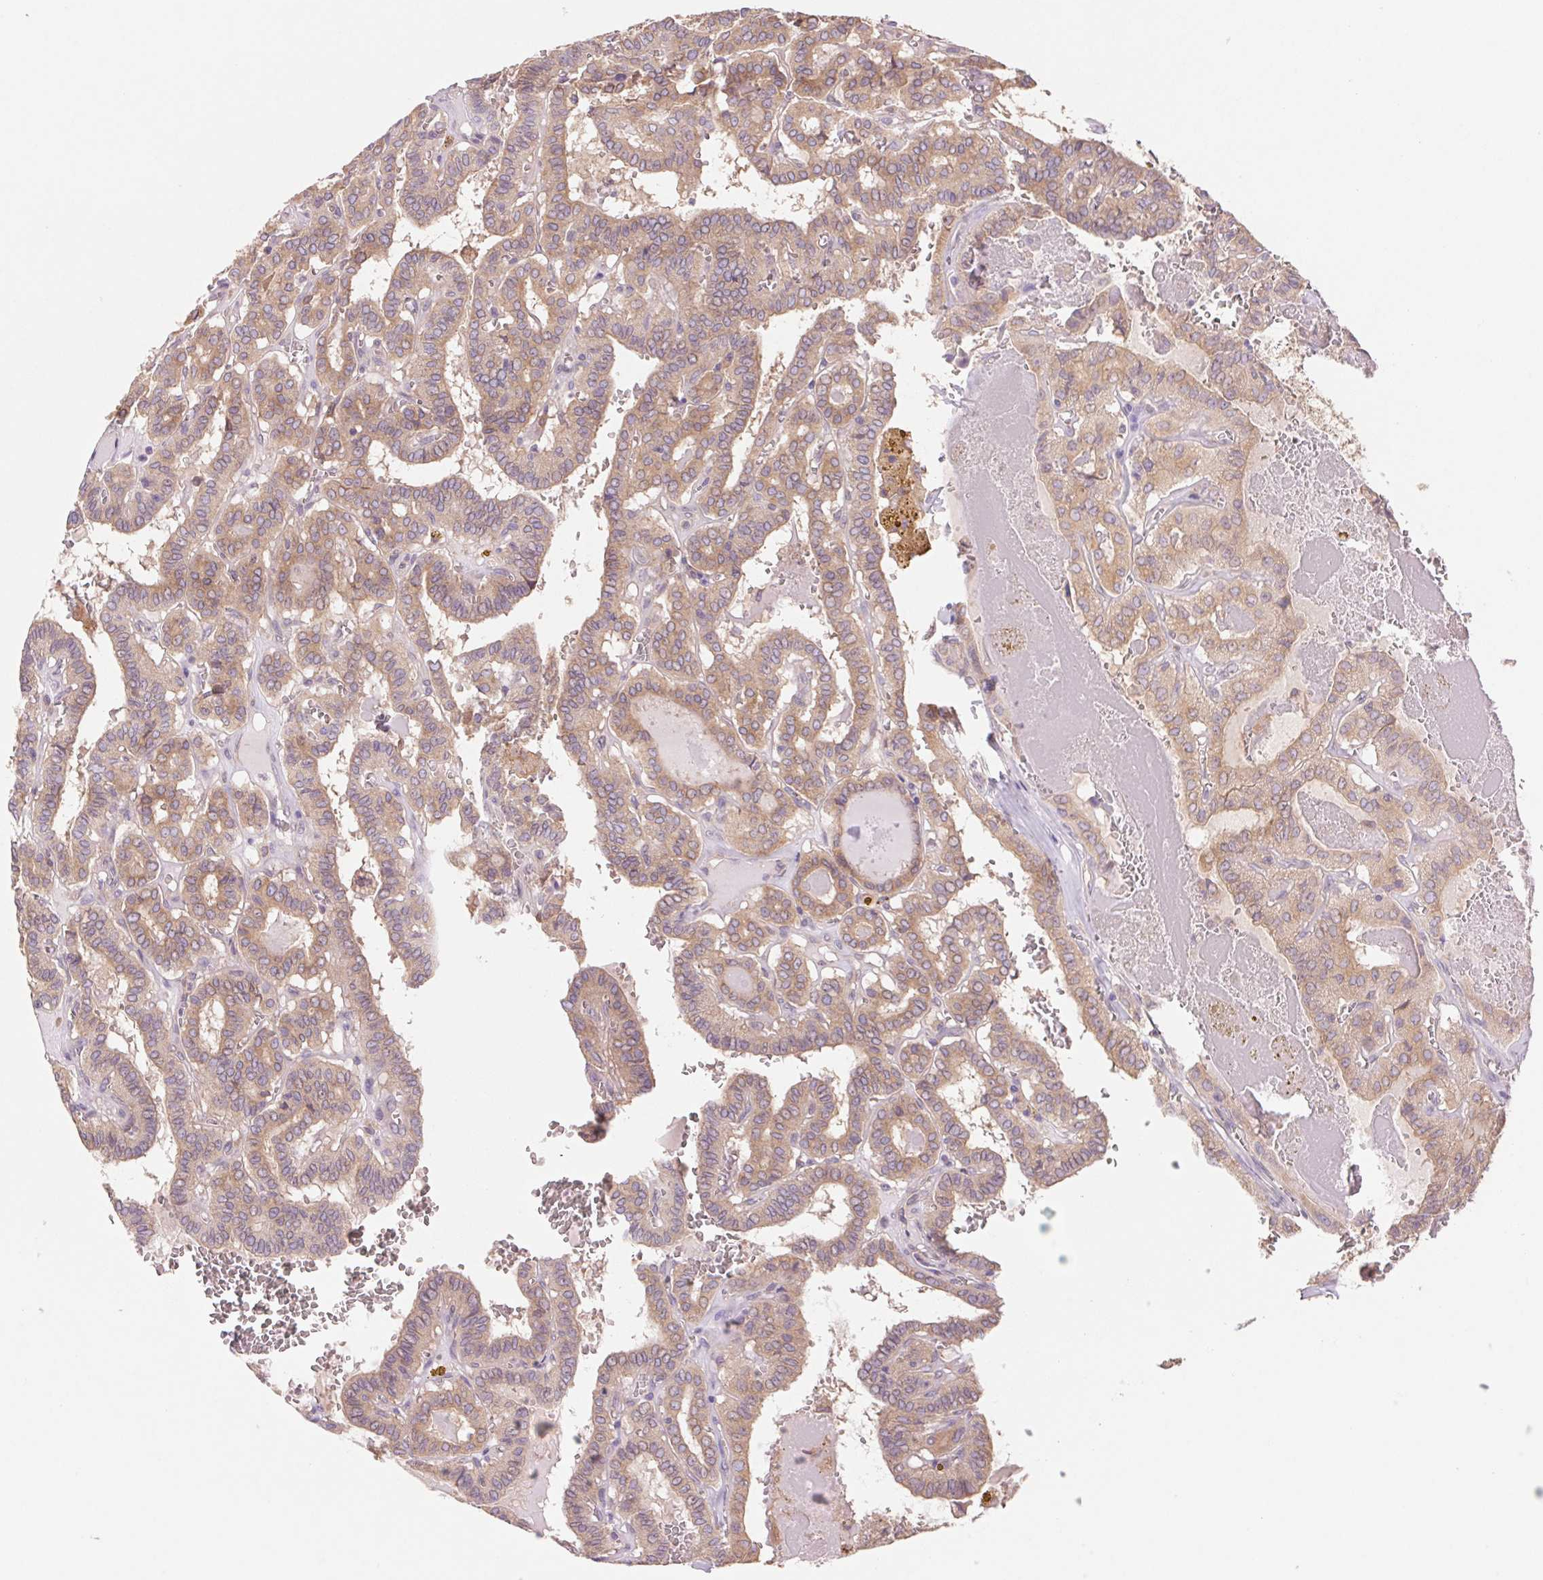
{"staining": {"intensity": "moderate", "quantity": ">75%", "location": "cytoplasmic/membranous"}, "tissue": "thyroid cancer", "cell_type": "Tumor cells", "image_type": "cancer", "snomed": [{"axis": "morphology", "description": "Papillary adenocarcinoma, NOS"}, {"axis": "topography", "description": "Thyroid gland"}], "caption": "The micrograph shows immunohistochemical staining of thyroid cancer (papillary adenocarcinoma). There is moderate cytoplasmic/membranous staining is seen in approximately >75% of tumor cells.", "gene": "RAB1A", "patient": {"sex": "female", "age": 21}}